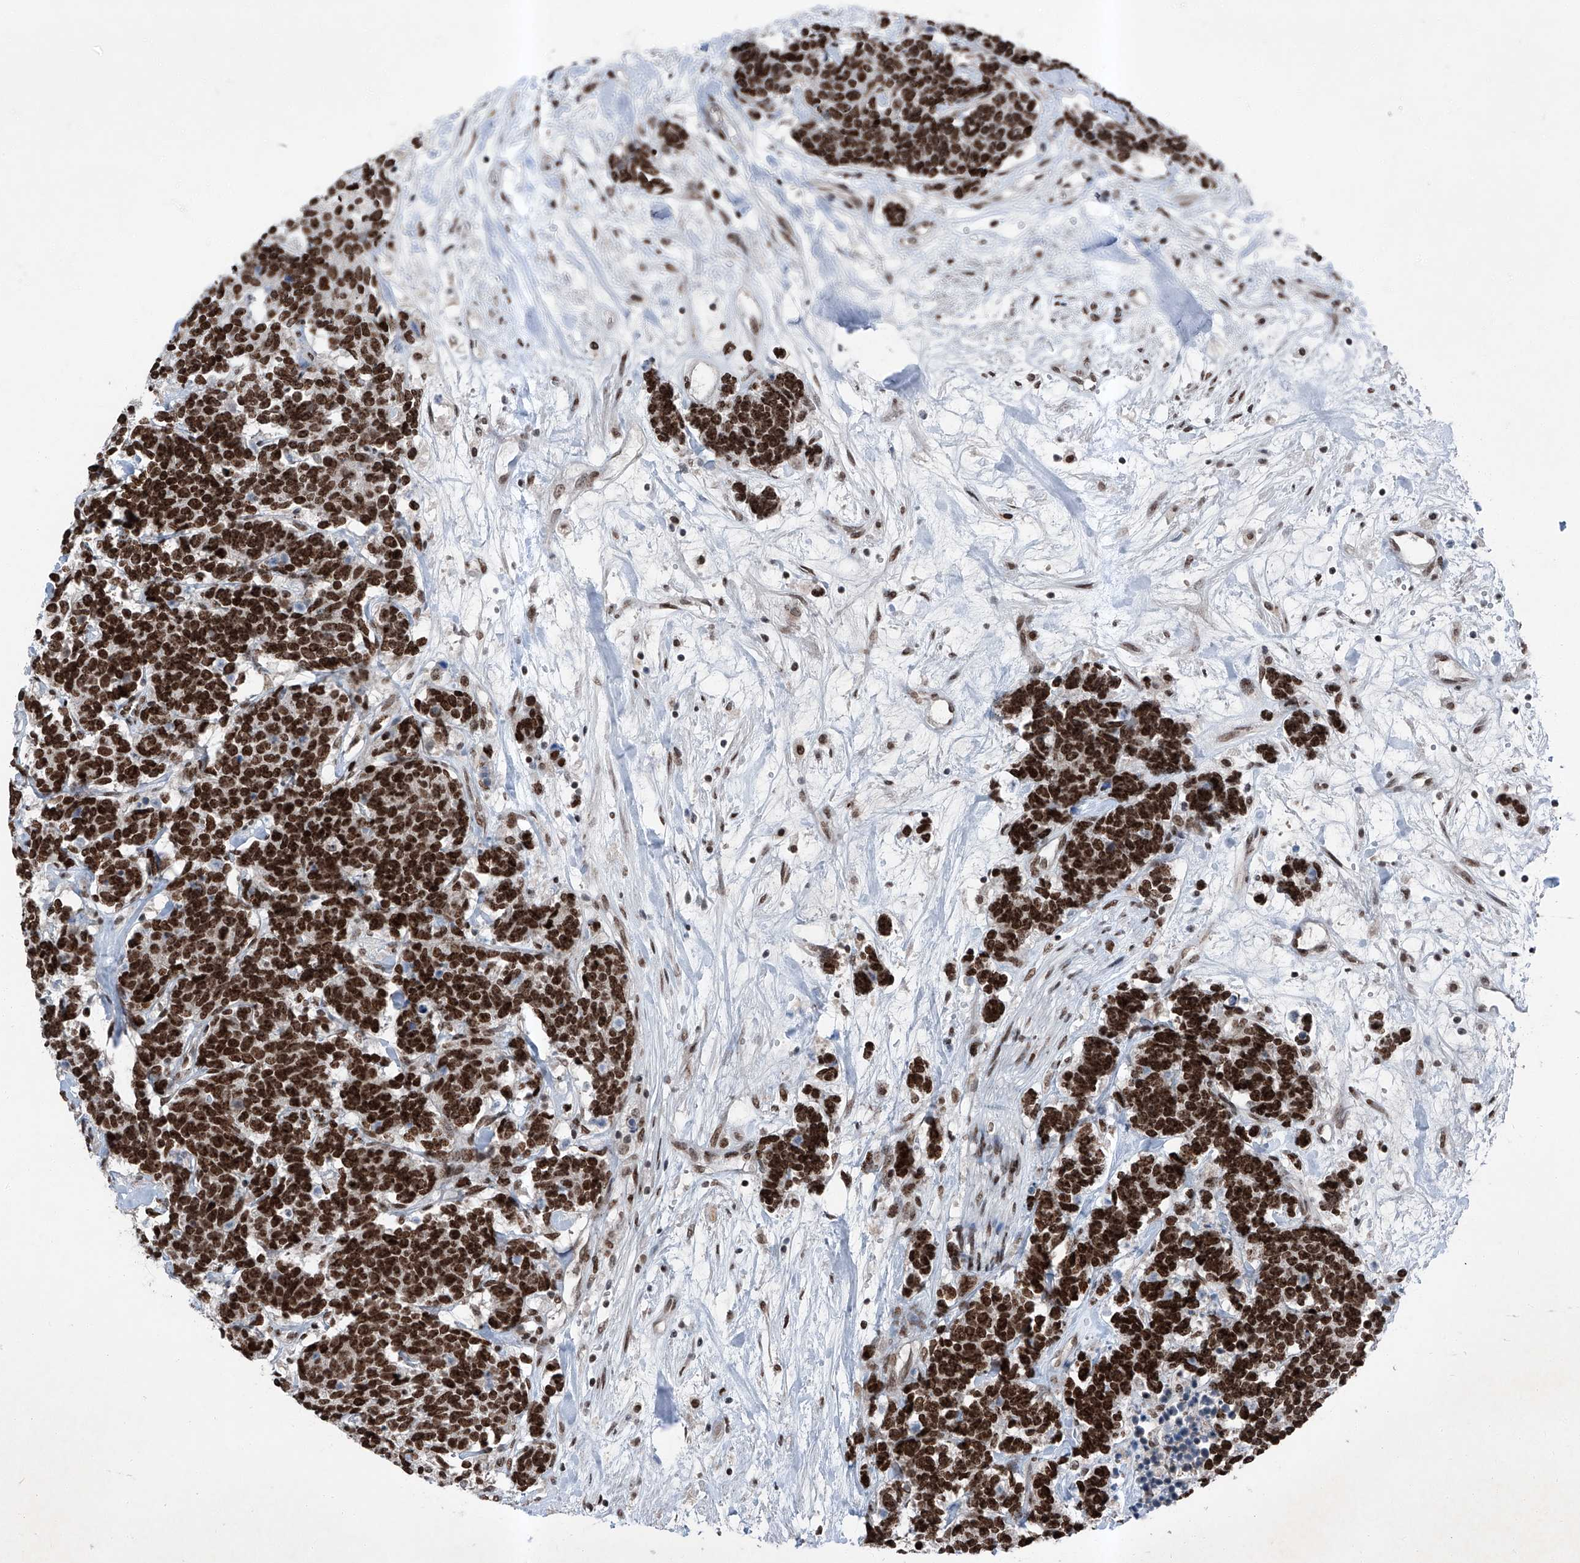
{"staining": {"intensity": "strong", "quantity": ">75%", "location": "nuclear"}, "tissue": "carcinoid", "cell_type": "Tumor cells", "image_type": "cancer", "snomed": [{"axis": "morphology", "description": "Carcinoma, NOS"}, {"axis": "morphology", "description": "Carcinoid, malignant, NOS"}, {"axis": "topography", "description": "Urinary bladder"}], "caption": "Immunohistochemistry histopathology image of human carcinoid stained for a protein (brown), which exhibits high levels of strong nuclear staining in approximately >75% of tumor cells.", "gene": "BMI1", "patient": {"sex": "male", "age": 57}}